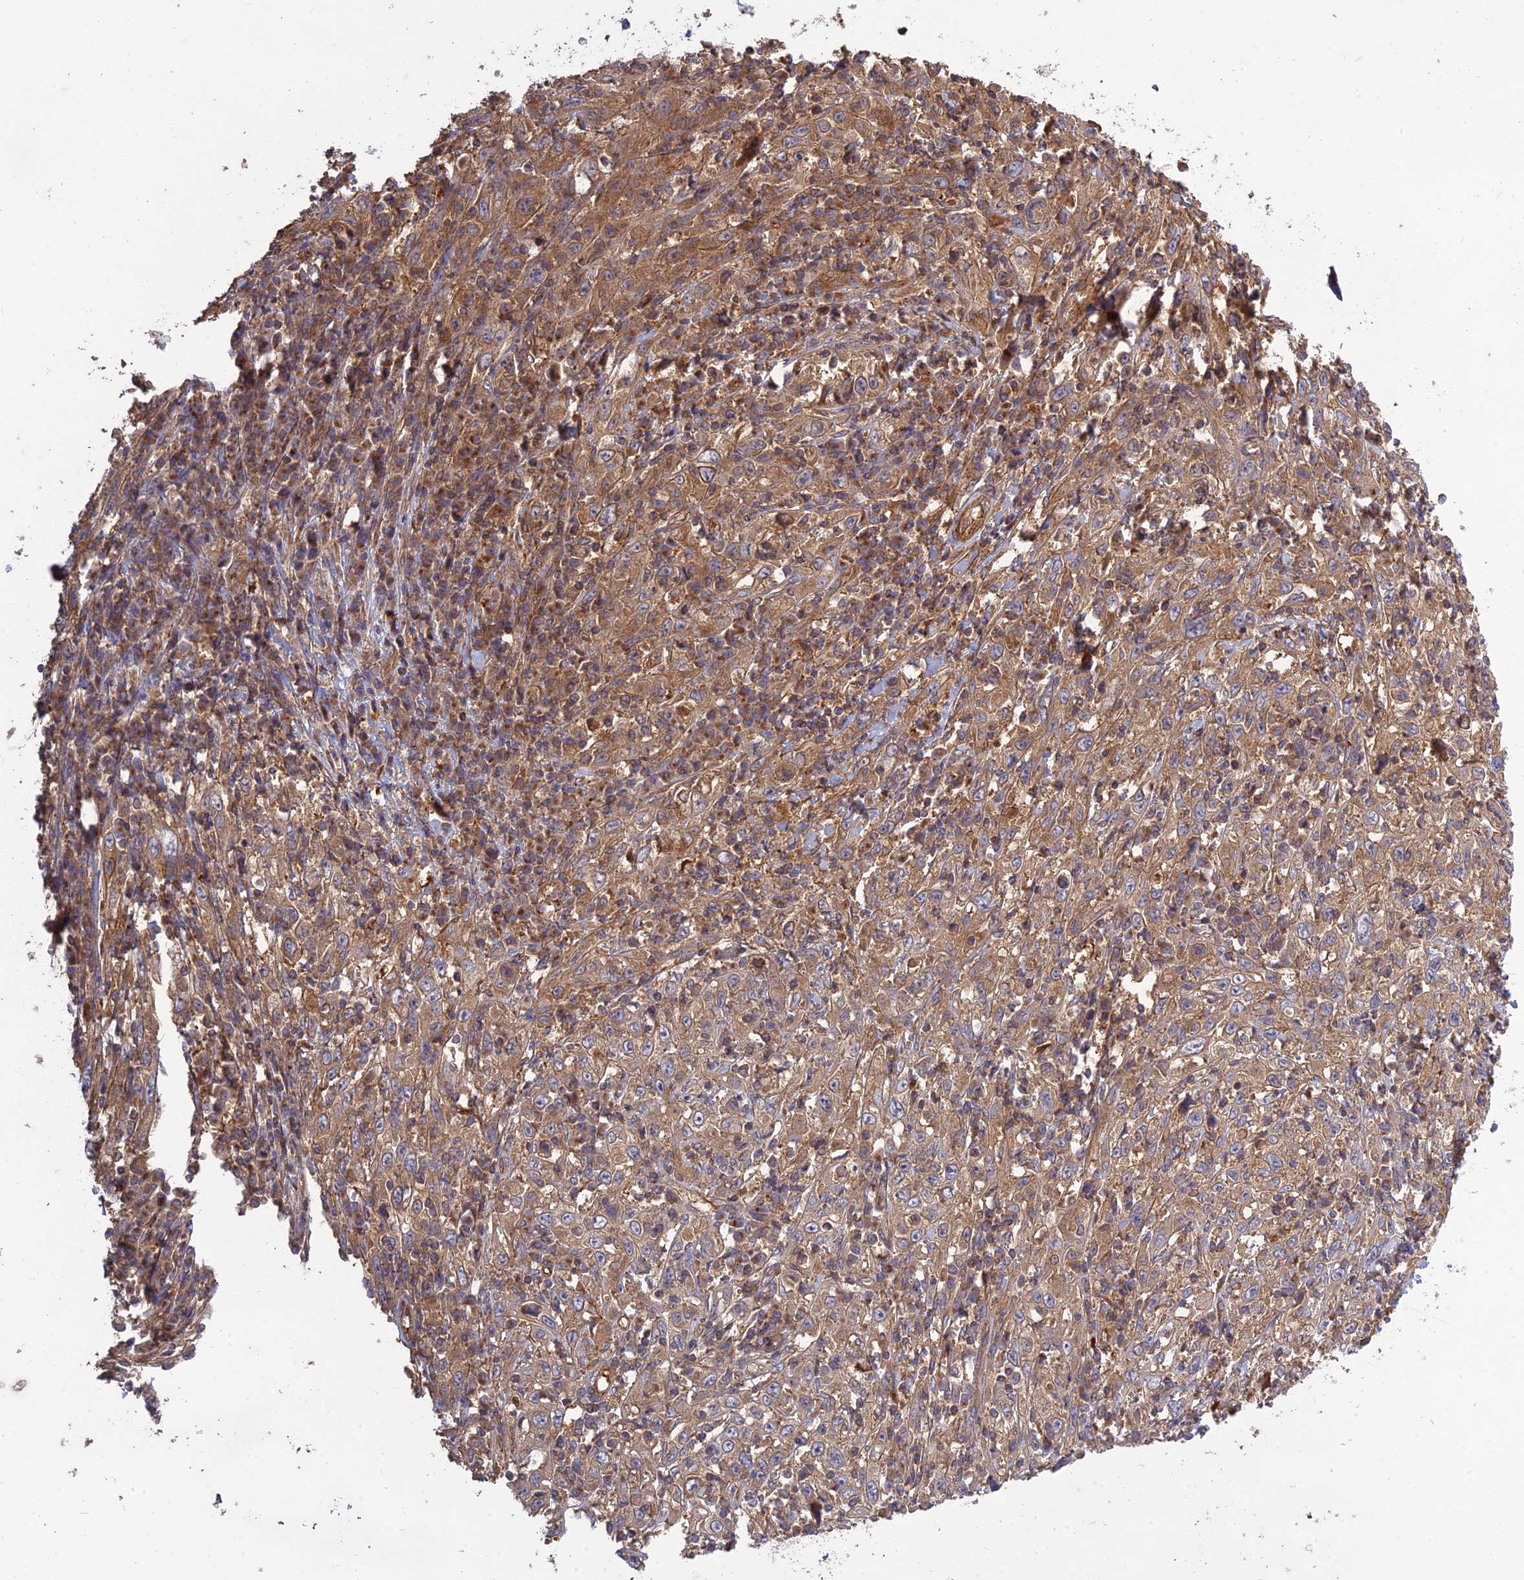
{"staining": {"intensity": "moderate", "quantity": ">75%", "location": "cytoplasmic/membranous"}, "tissue": "cervical cancer", "cell_type": "Tumor cells", "image_type": "cancer", "snomed": [{"axis": "morphology", "description": "Squamous cell carcinoma, NOS"}, {"axis": "topography", "description": "Cervix"}], "caption": "Protein expression analysis of human squamous cell carcinoma (cervical) reveals moderate cytoplasmic/membranous positivity in approximately >75% of tumor cells.", "gene": "TMEM131L", "patient": {"sex": "female", "age": 46}}